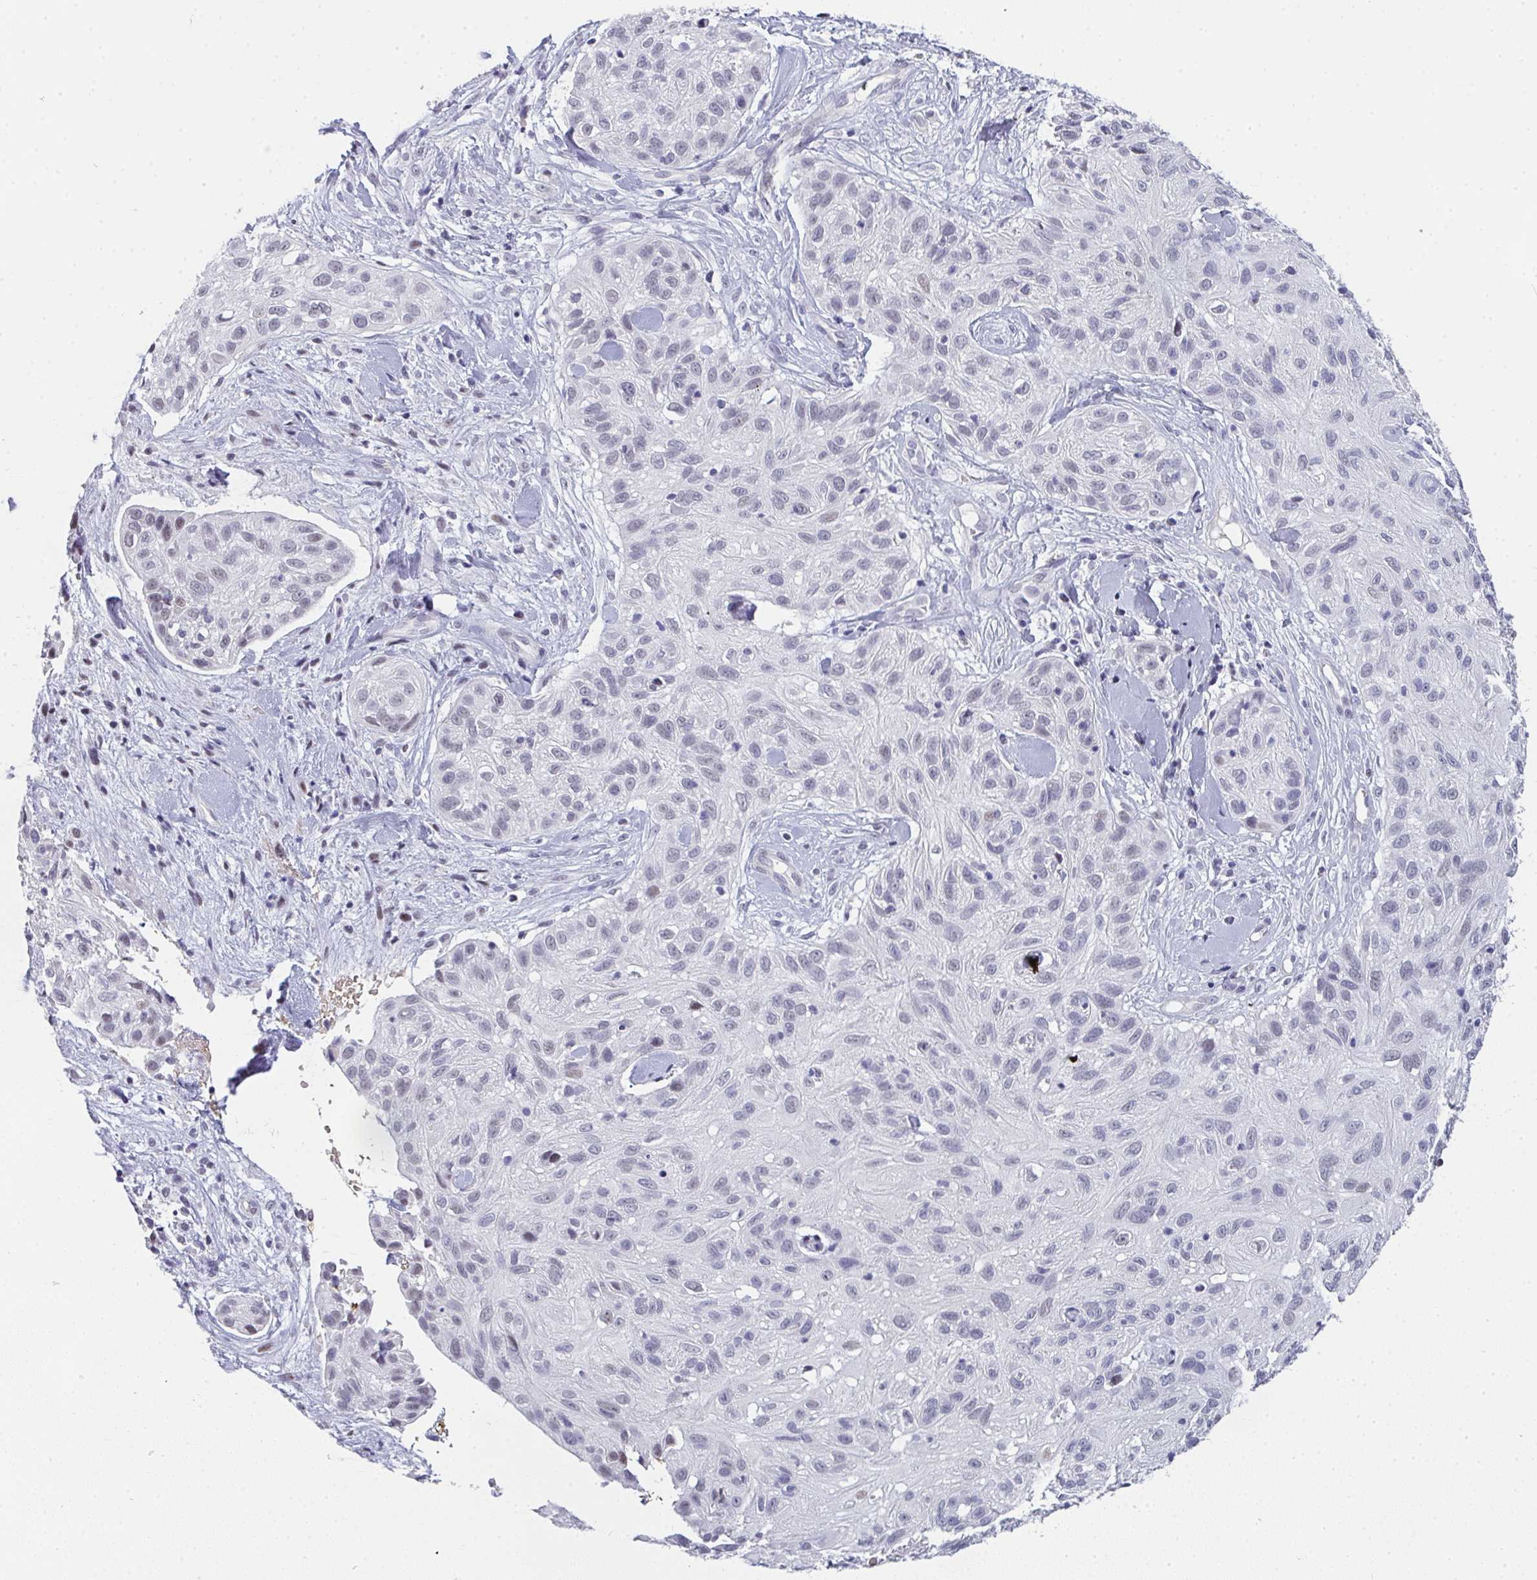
{"staining": {"intensity": "negative", "quantity": "none", "location": "none"}, "tissue": "skin cancer", "cell_type": "Tumor cells", "image_type": "cancer", "snomed": [{"axis": "morphology", "description": "Squamous cell carcinoma, NOS"}, {"axis": "topography", "description": "Skin"}], "caption": "Tumor cells show no significant protein positivity in skin cancer.", "gene": "TNMD", "patient": {"sex": "male", "age": 82}}